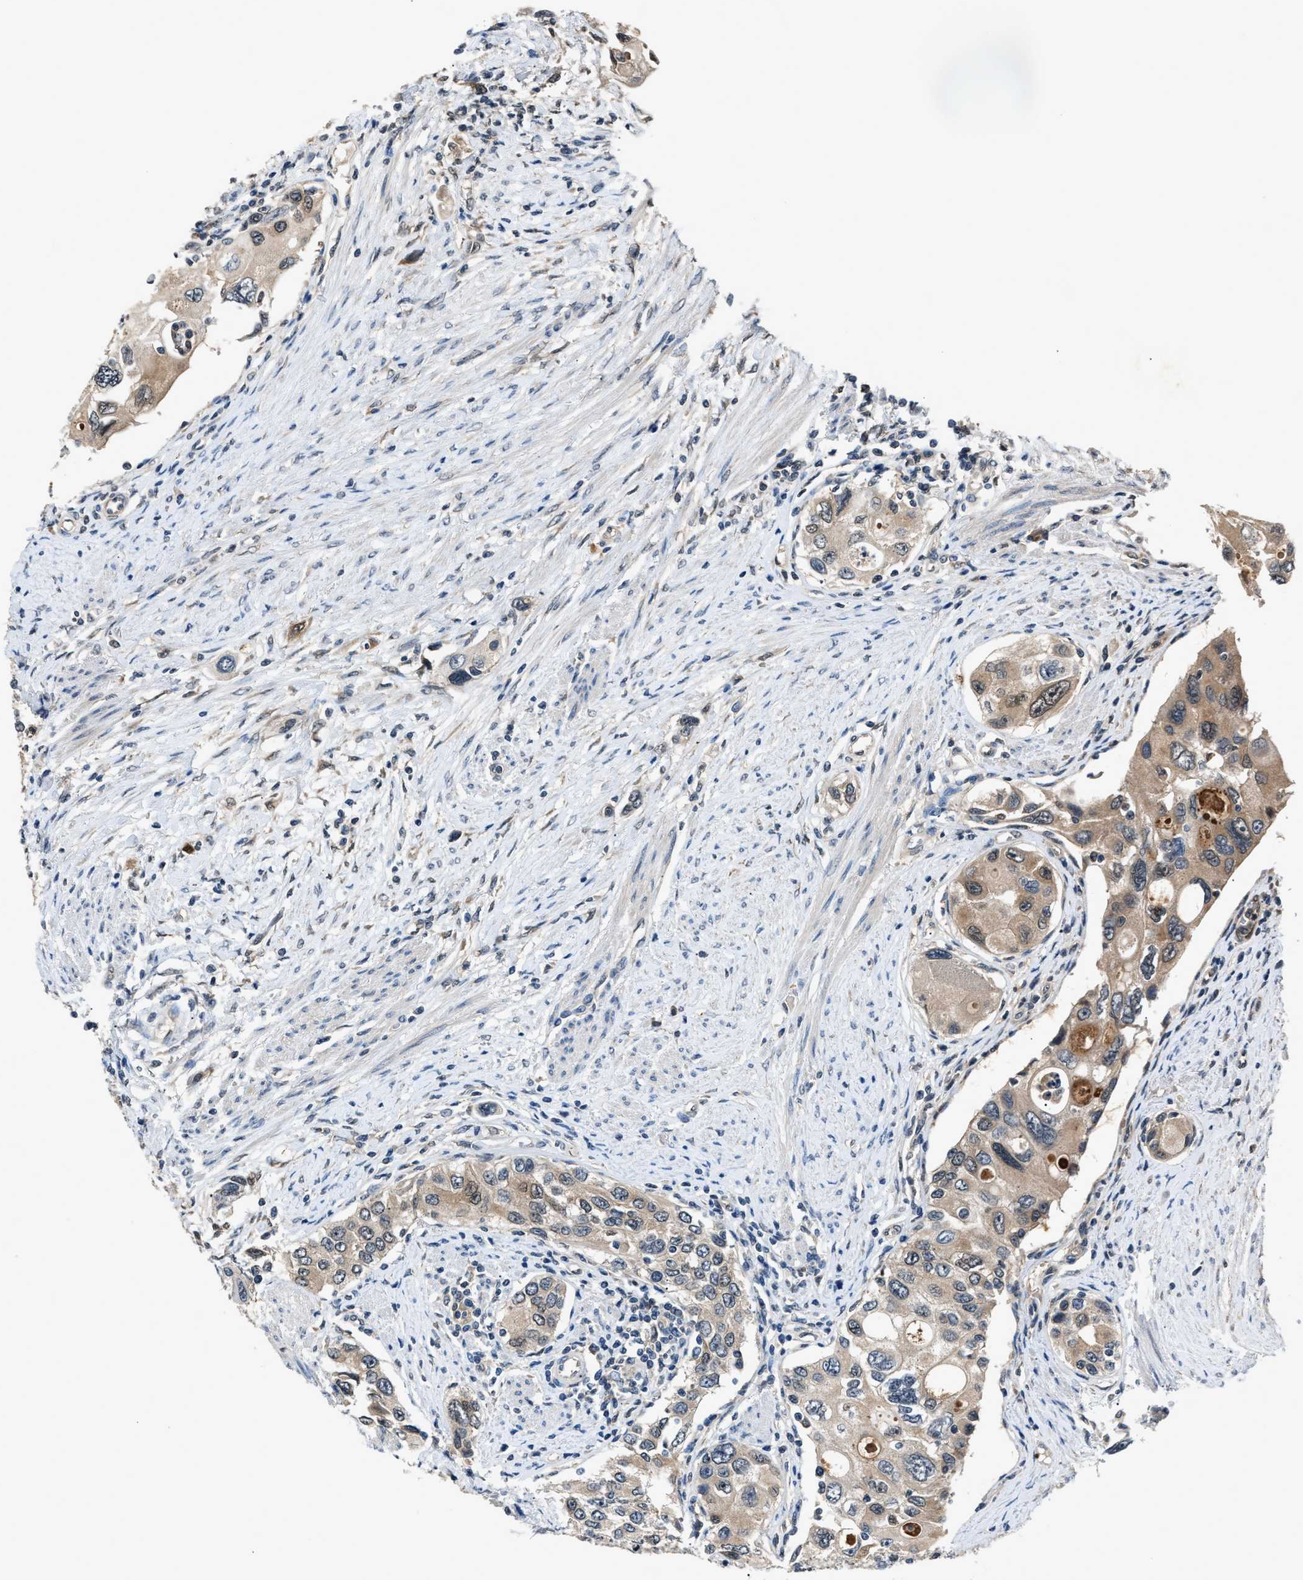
{"staining": {"intensity": "weak", "quantity": "25%-75%", "location": "cytoplasmic/membranous"}, "tissue": "urothelial cancer", "cell_type": "Tumor cells", "image_type": "cancer", "snomed": [{"axis": "morphology", "description": "Urothelial carcinoma, High grade"}, {"axis": "topography", "description": "Urinary bladder"}], "caption": "A micrograph of urothelial cancer stained for a protein demonstrates weak cytoplasmic/membranous brown staining in tumor cells.", "gene": "TP53I3", "patient": {"sex": "female", "age": 56}}